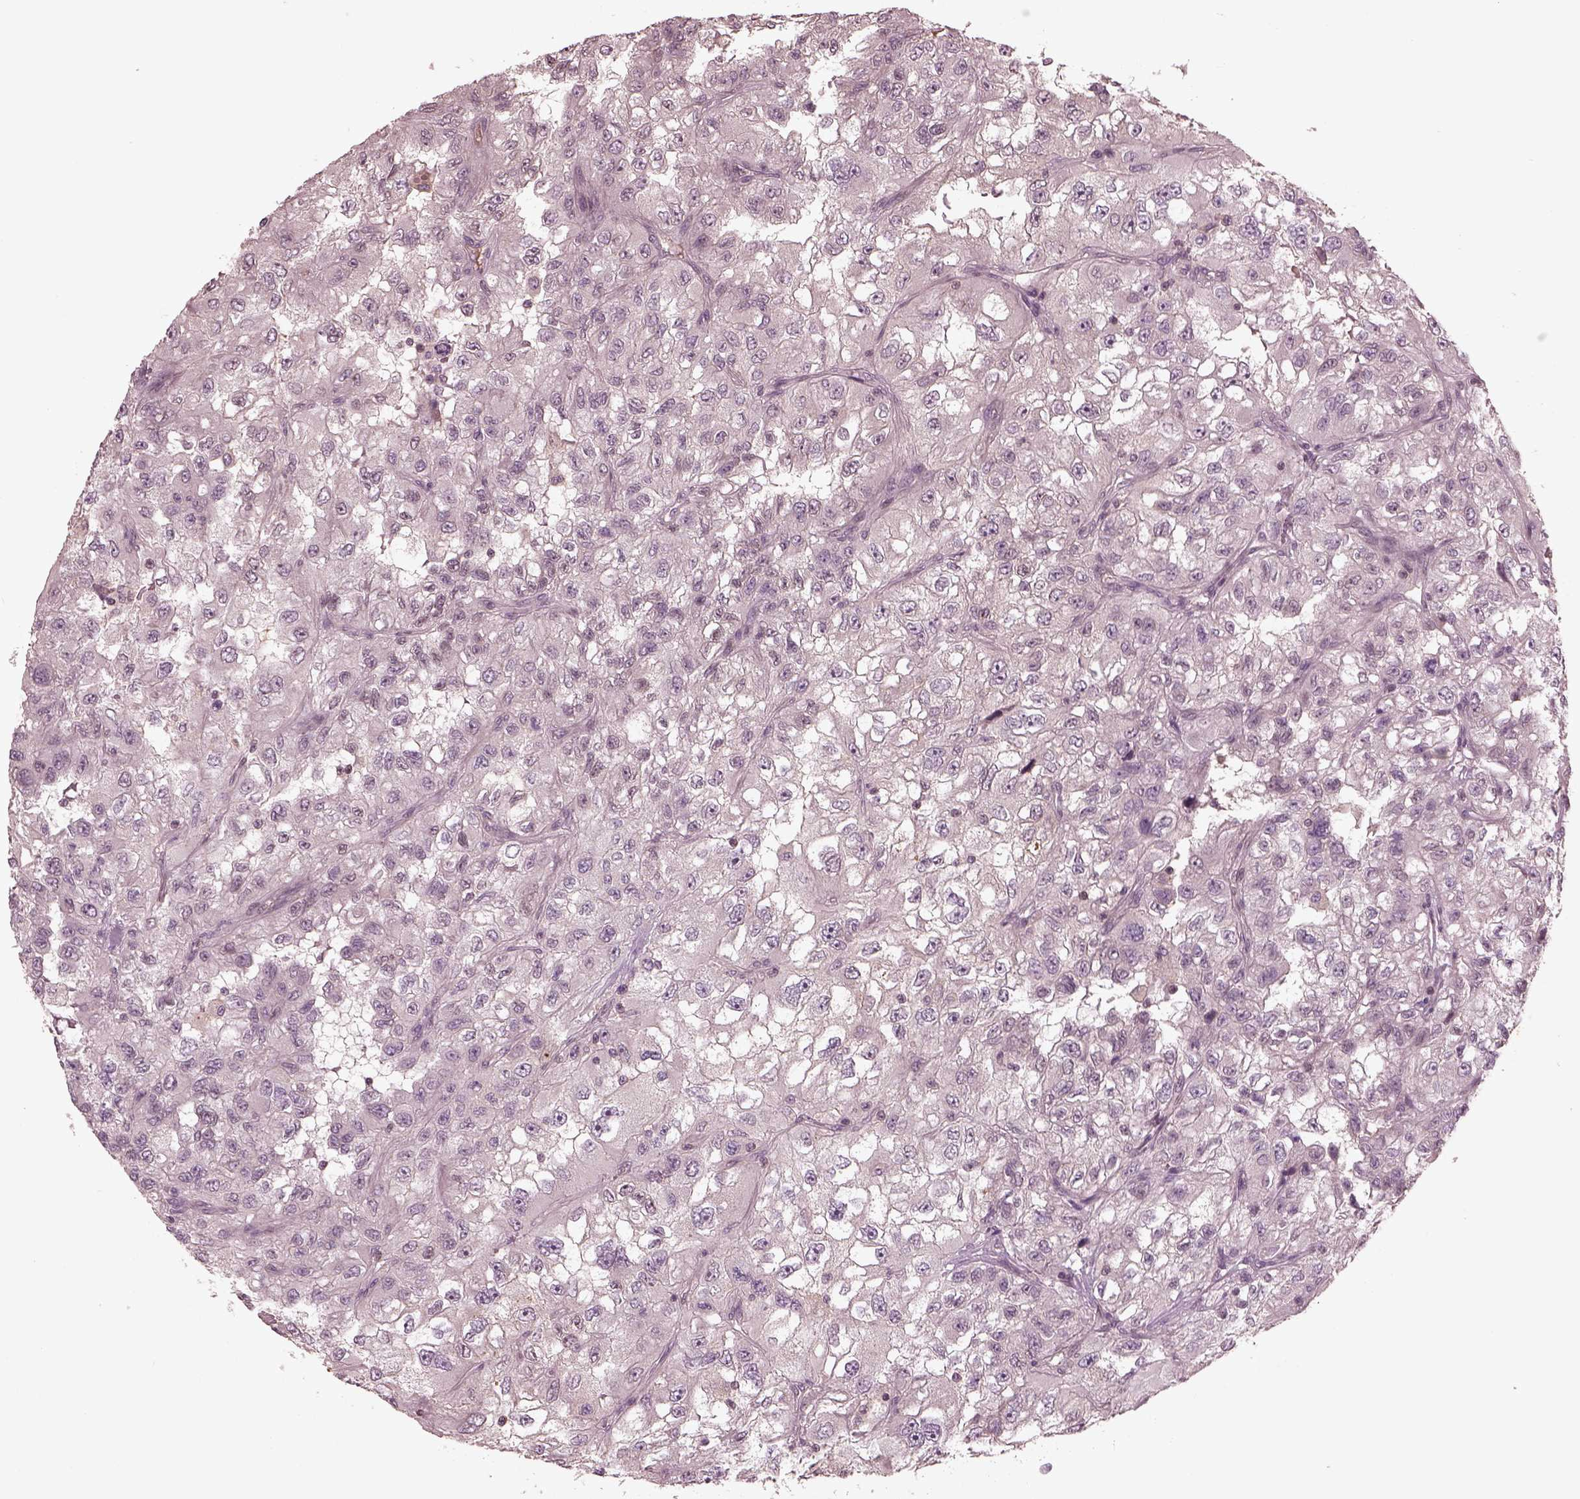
{"staining": {"intensity": "negative", "quantity": "none", "location": "none"}, "tissue": "renal cancer", "cell_type": "Tumor cells", "image_type": "cancer", "snomed": [{"axis": "morphology", "description": "Adenocarcinoma, NOS"}, {"axis": "topography", "description": "Kidney"}], "caption": "A high-resolution image shows immunohistochemistry staining of renal adenocarcinoma, which shows no significant positivity in tumor cells.", "gene": "PTX4", "patient": {"sex": "male", "age": 64}}